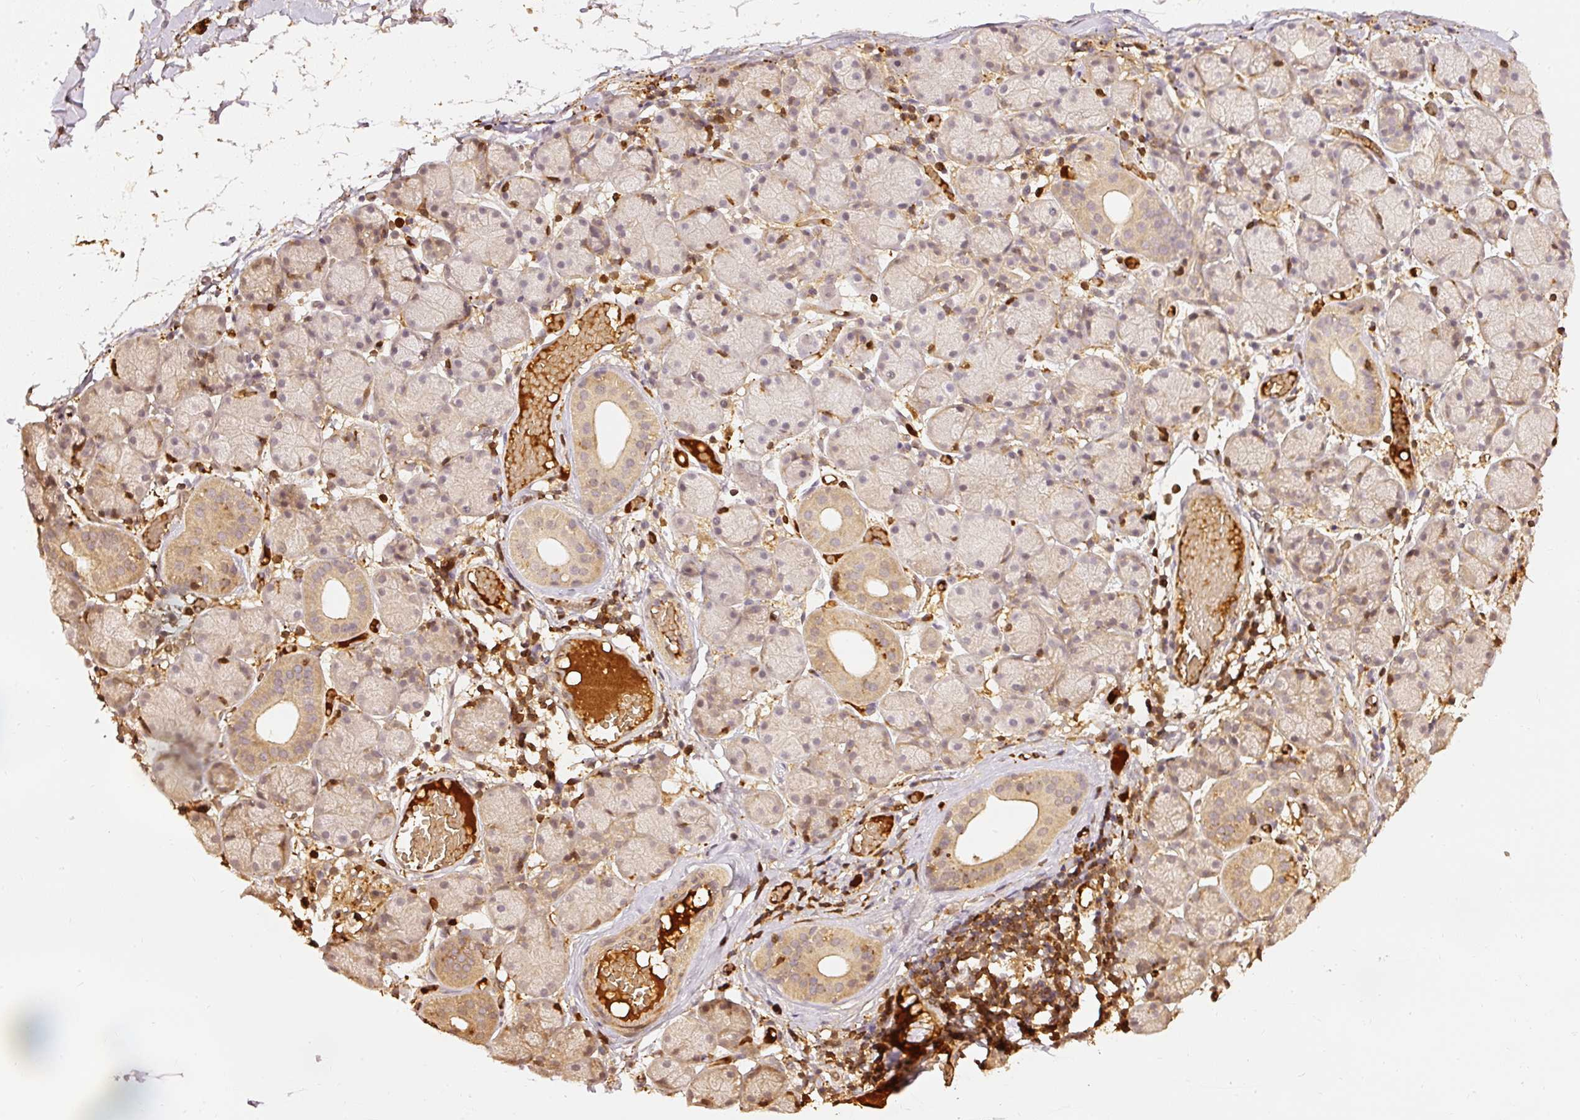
{"staining": {"intensity": "moderate", "quantity": "25%-75%", "location": "cytoplasmic/membranous"}, "tissue": "salivary gland", "cell_type": "Glandular cells", "image_type": "normal", "snomed": [{"axis": "morphology", "description": "Normal tissue, NOS"}, {"axis": "topography", "description": "Salivary gland"}], "caption": "Salivary gland stained for a protein reveals moderate cytoplasmic/membranous positivity in glandular cells.", "gene": "PFN1", "patient": {"sex": "female", "age": 24}}